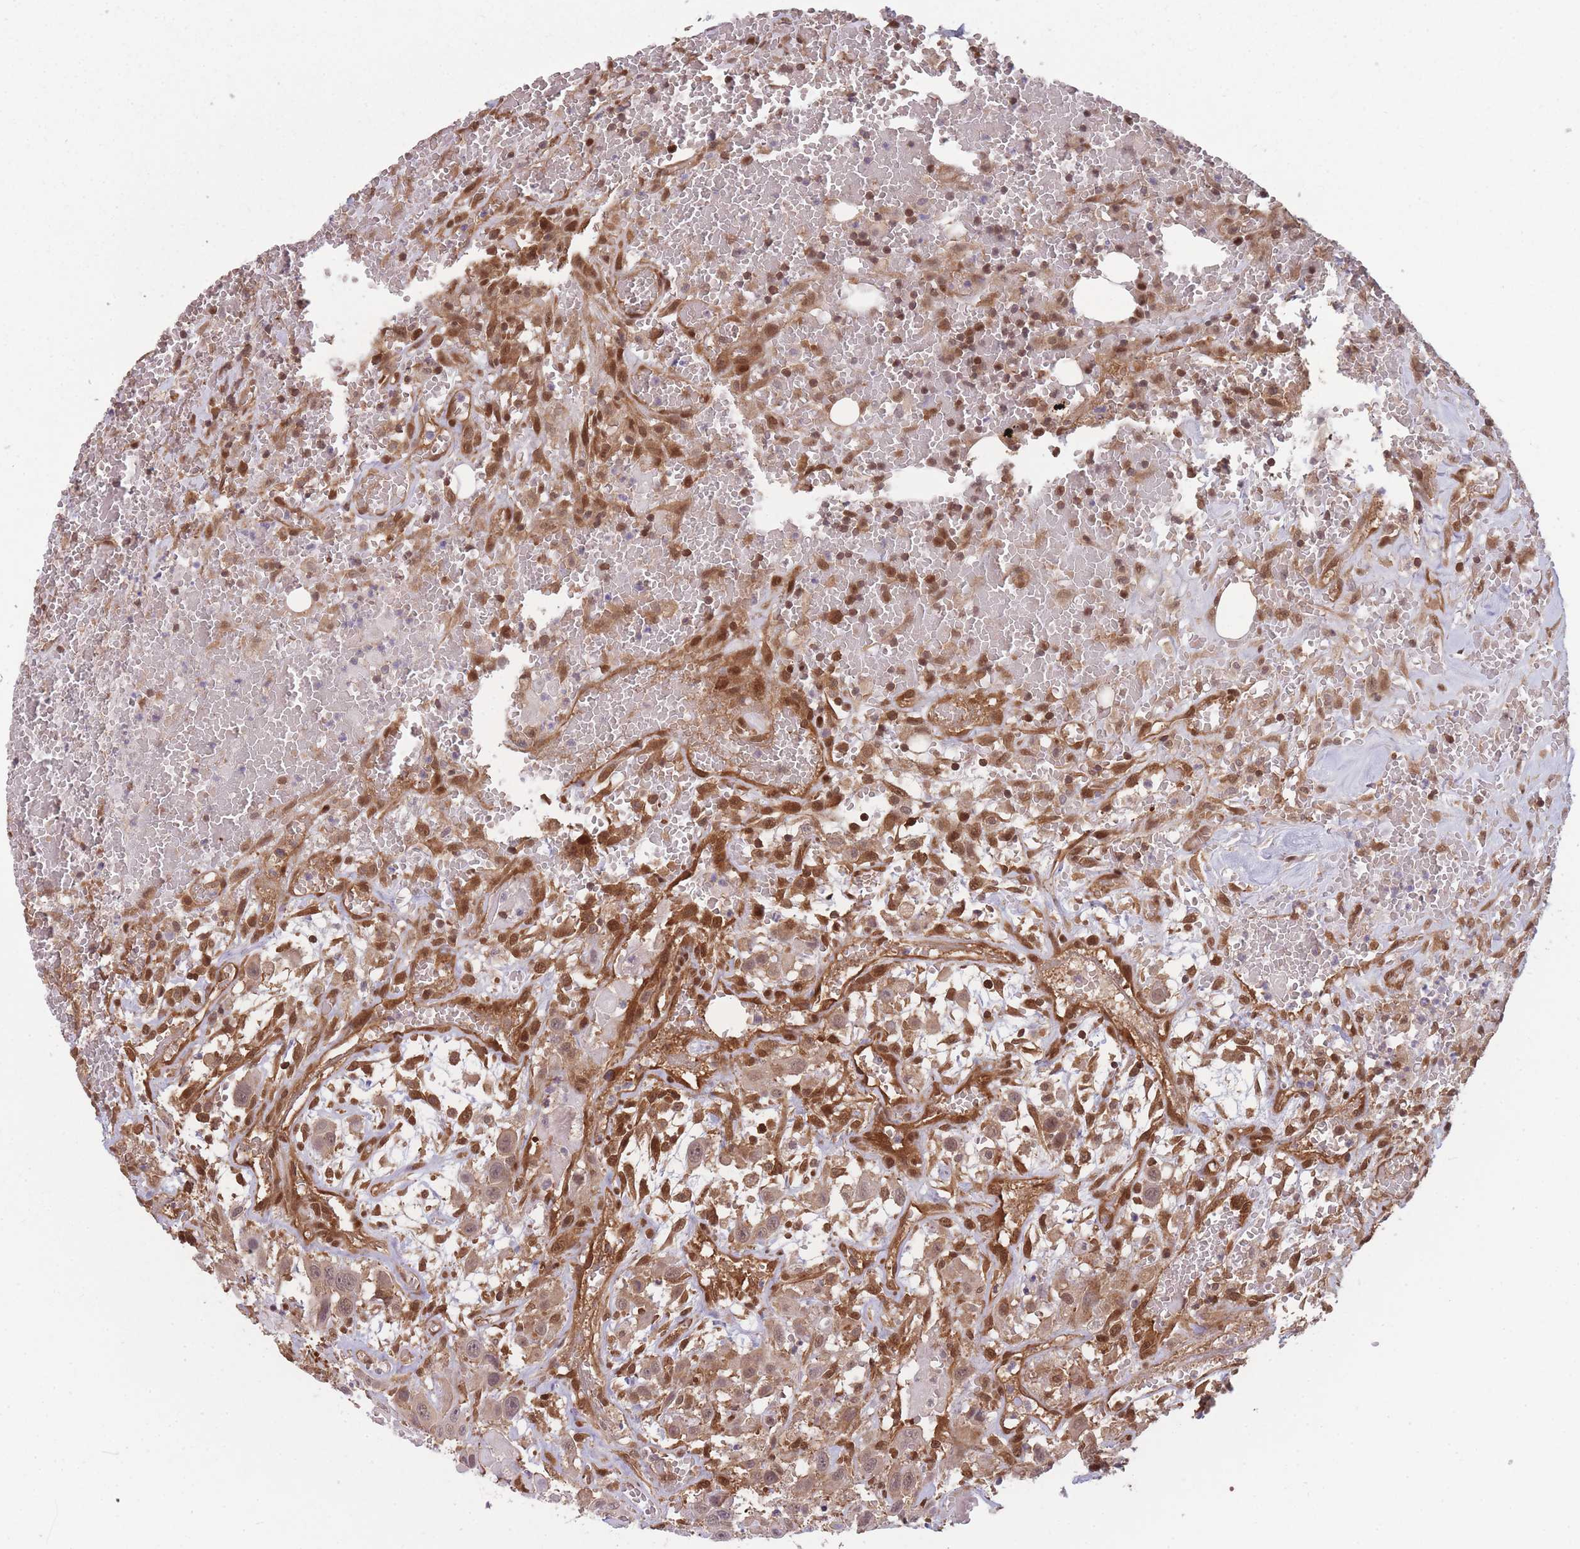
{"staining": {"intensity": "weak", "quantity": ">75%", "location": "cytoplasmic/membranous,nuclear"}, "tissue": "head and neck cancer", "cell_type": "Tumor cells", "image_type": "cancer", "snomed": [{"axis": "morphology", "description": "Squamous cell carcinoma, NOS"}, {"axis": "topography", "description": "Head-Neck"}], "caption": "IHC histopathology image of human squamous cell carcinoma (head and neck) stained for a protein (brown), which reveals low levels of weak cytoplasmic/membranous and nuclear staining in approximately >75% of tumor cells.", "gene": "PPP6R3", "patient": {"sex": "male", "age": 81}}